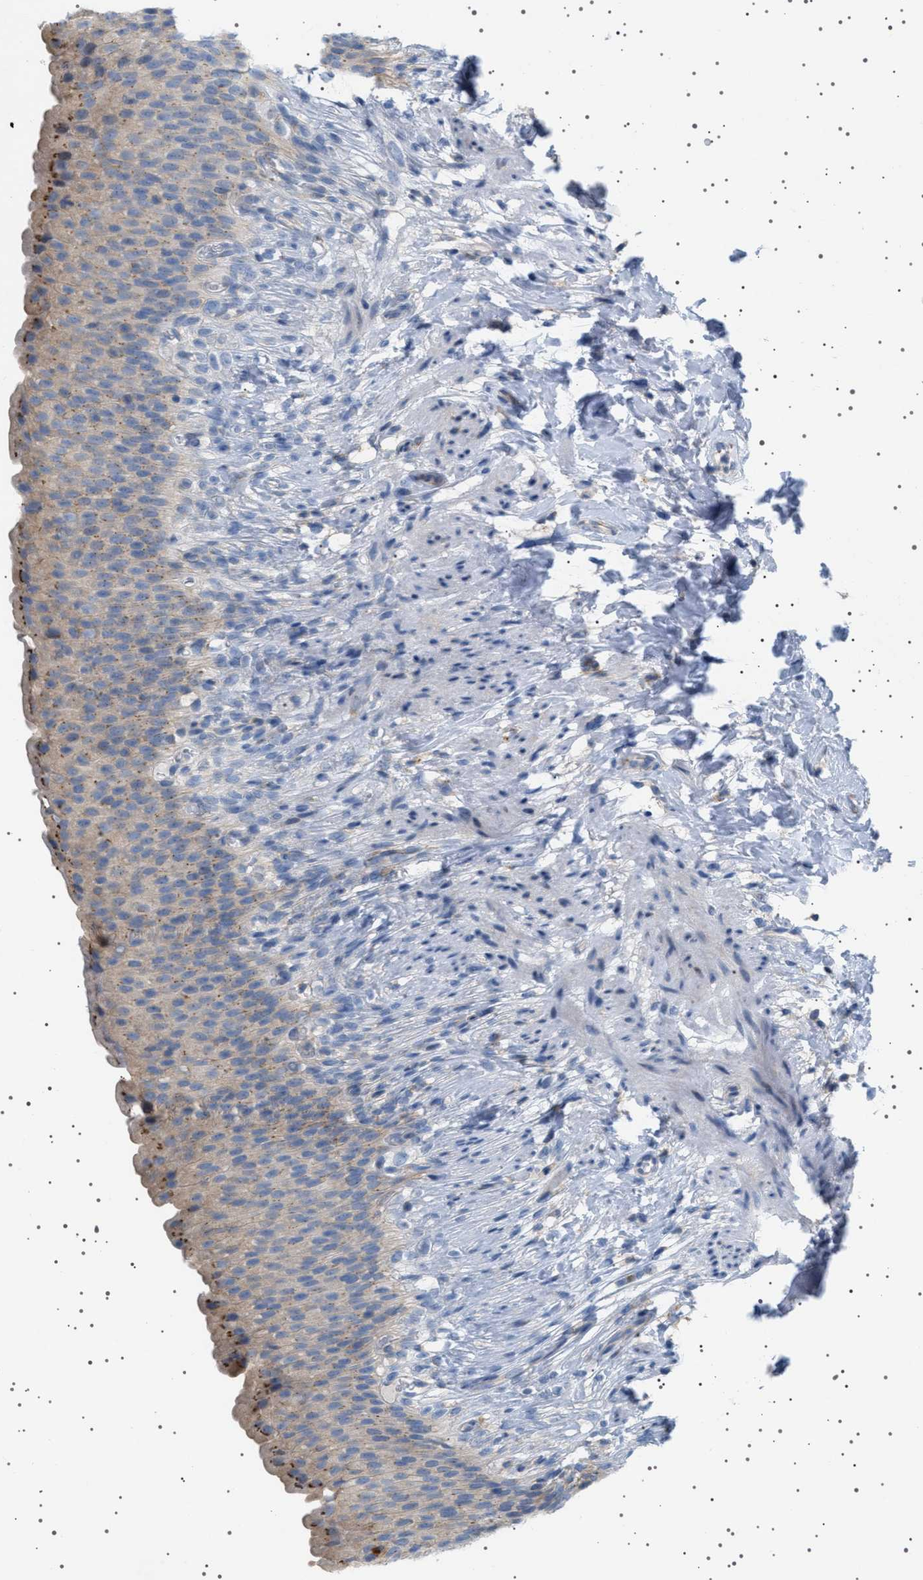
{"staining": {"intensity": "weak", "quantity": "<25%", "location": "cytoplasmic/membranous"}, "tissue": "urinary bladder", "cell_type": "Urothelial cells", "image_type": "normal", "snomed": [{"axis": "morphology", "description": "Normal tissue, NOS"}, {"axis": "topography", "description": "Urinary bladder"}], "caption": "This micrograph is of benign urinary bladder stained with immunohistochemistry to label a protein in brown with the nuclei are counter-stained blue. There is no positivity in urothelial cells. (Stains: DAB immunohistochemistry (IHC) with hematoxylin counter stain, Microscopy: brightfield microscopy at high magnification).", "gene": "ADCY10", "patient": {"sex": "female", "age": 79}}